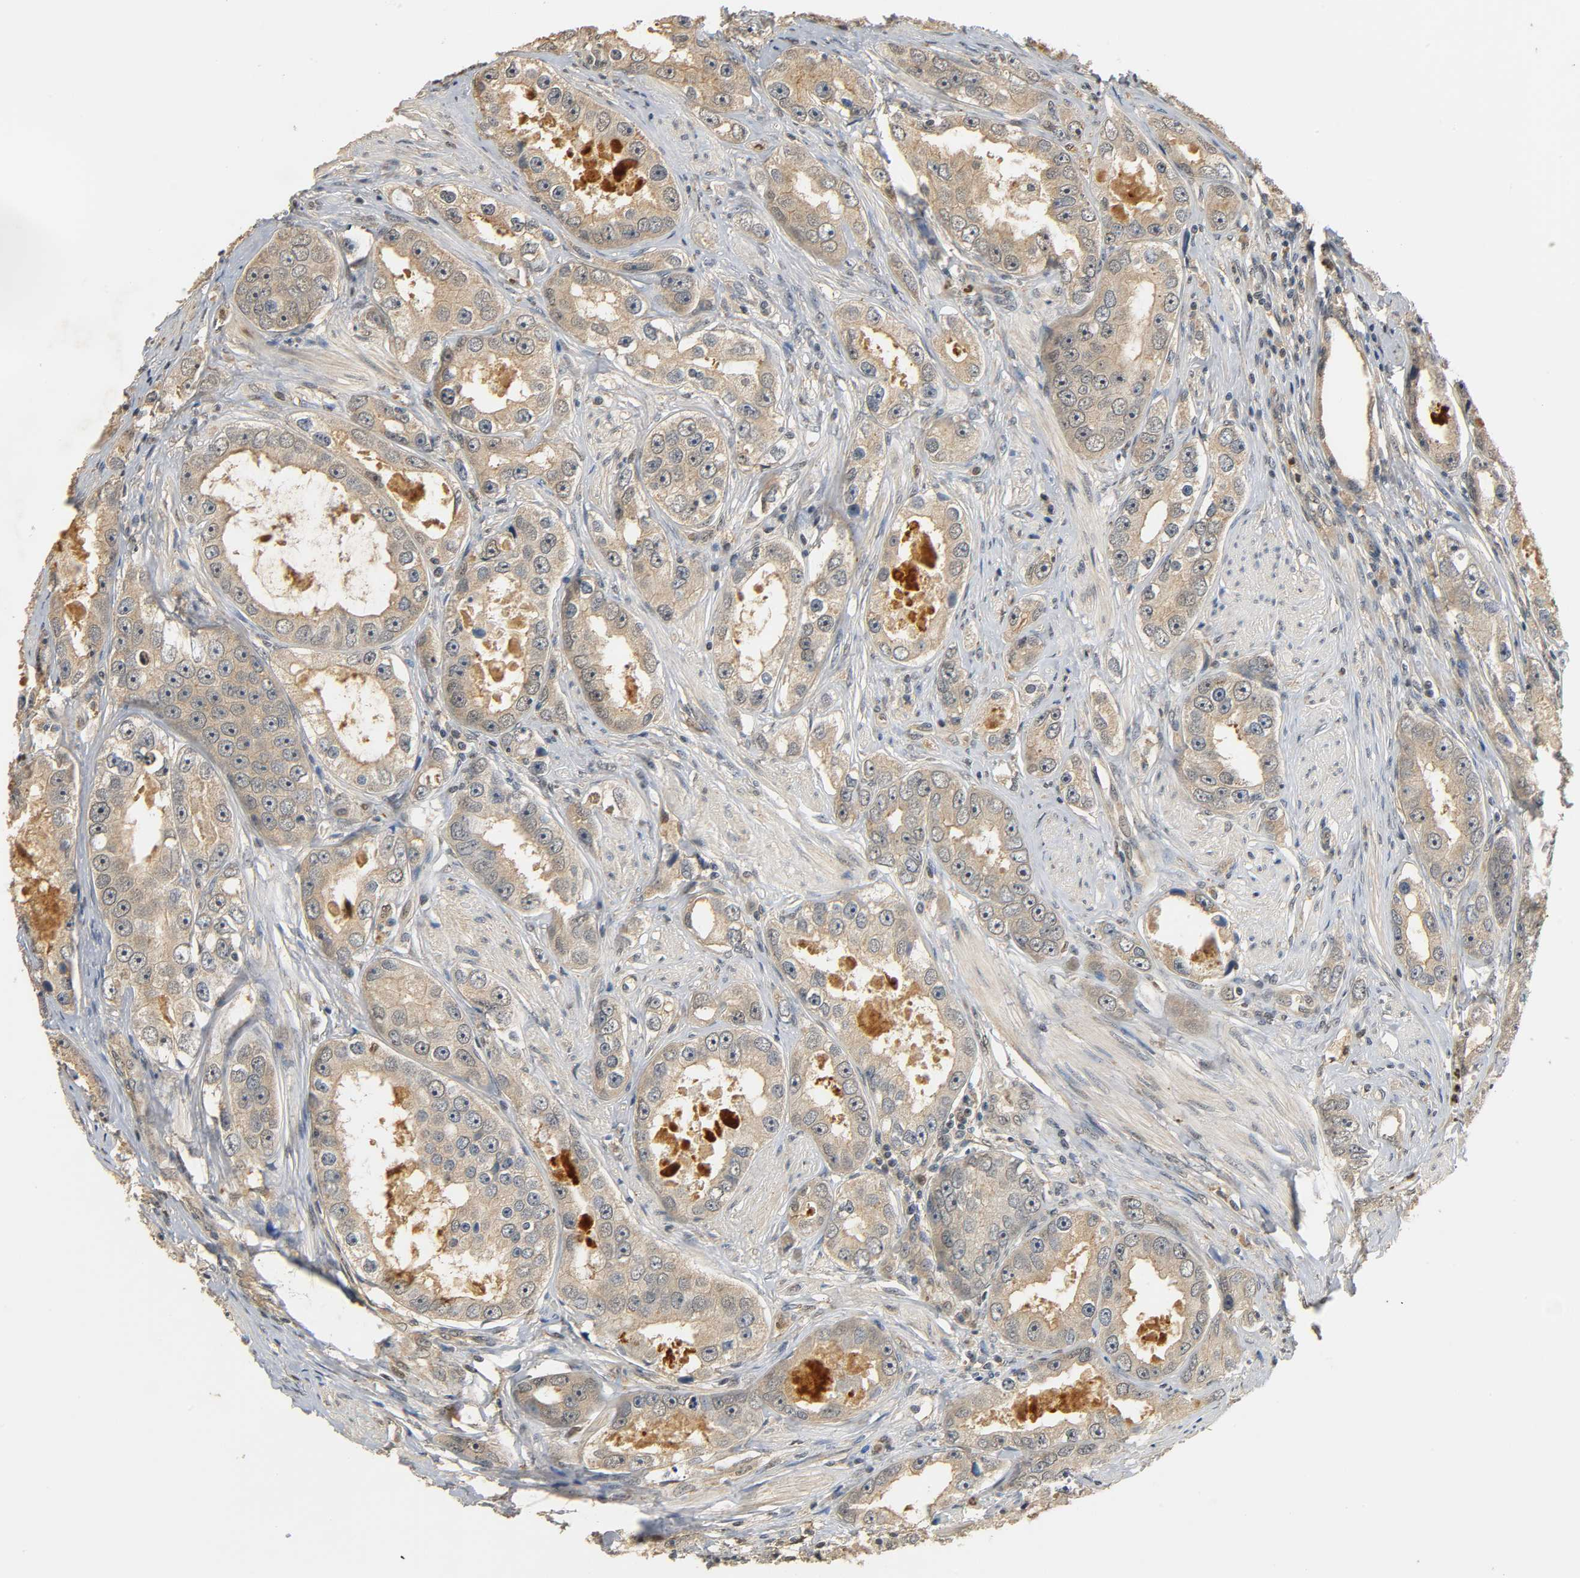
{"staining": {"intensity": "weak", "quantity": ">75%", "location": "cytoplasmic/membranous"}, "tissue": "prostate cancer", "cell_type": "Tumor cells", "image_type": "cancer", "snomed": [{"axis": "morphology", "description": "Adenocarcinoma, High grade"}, {"axis": "topography", "description": "Prostate"}], "caption": "Human prostate cancer stained with a brown dye shows weak cytoplasmic/membranous positive expression in about >75% of tumor cells.", "gene": "ZFPM2", "patient": {"sex": "male", "age": 63}}